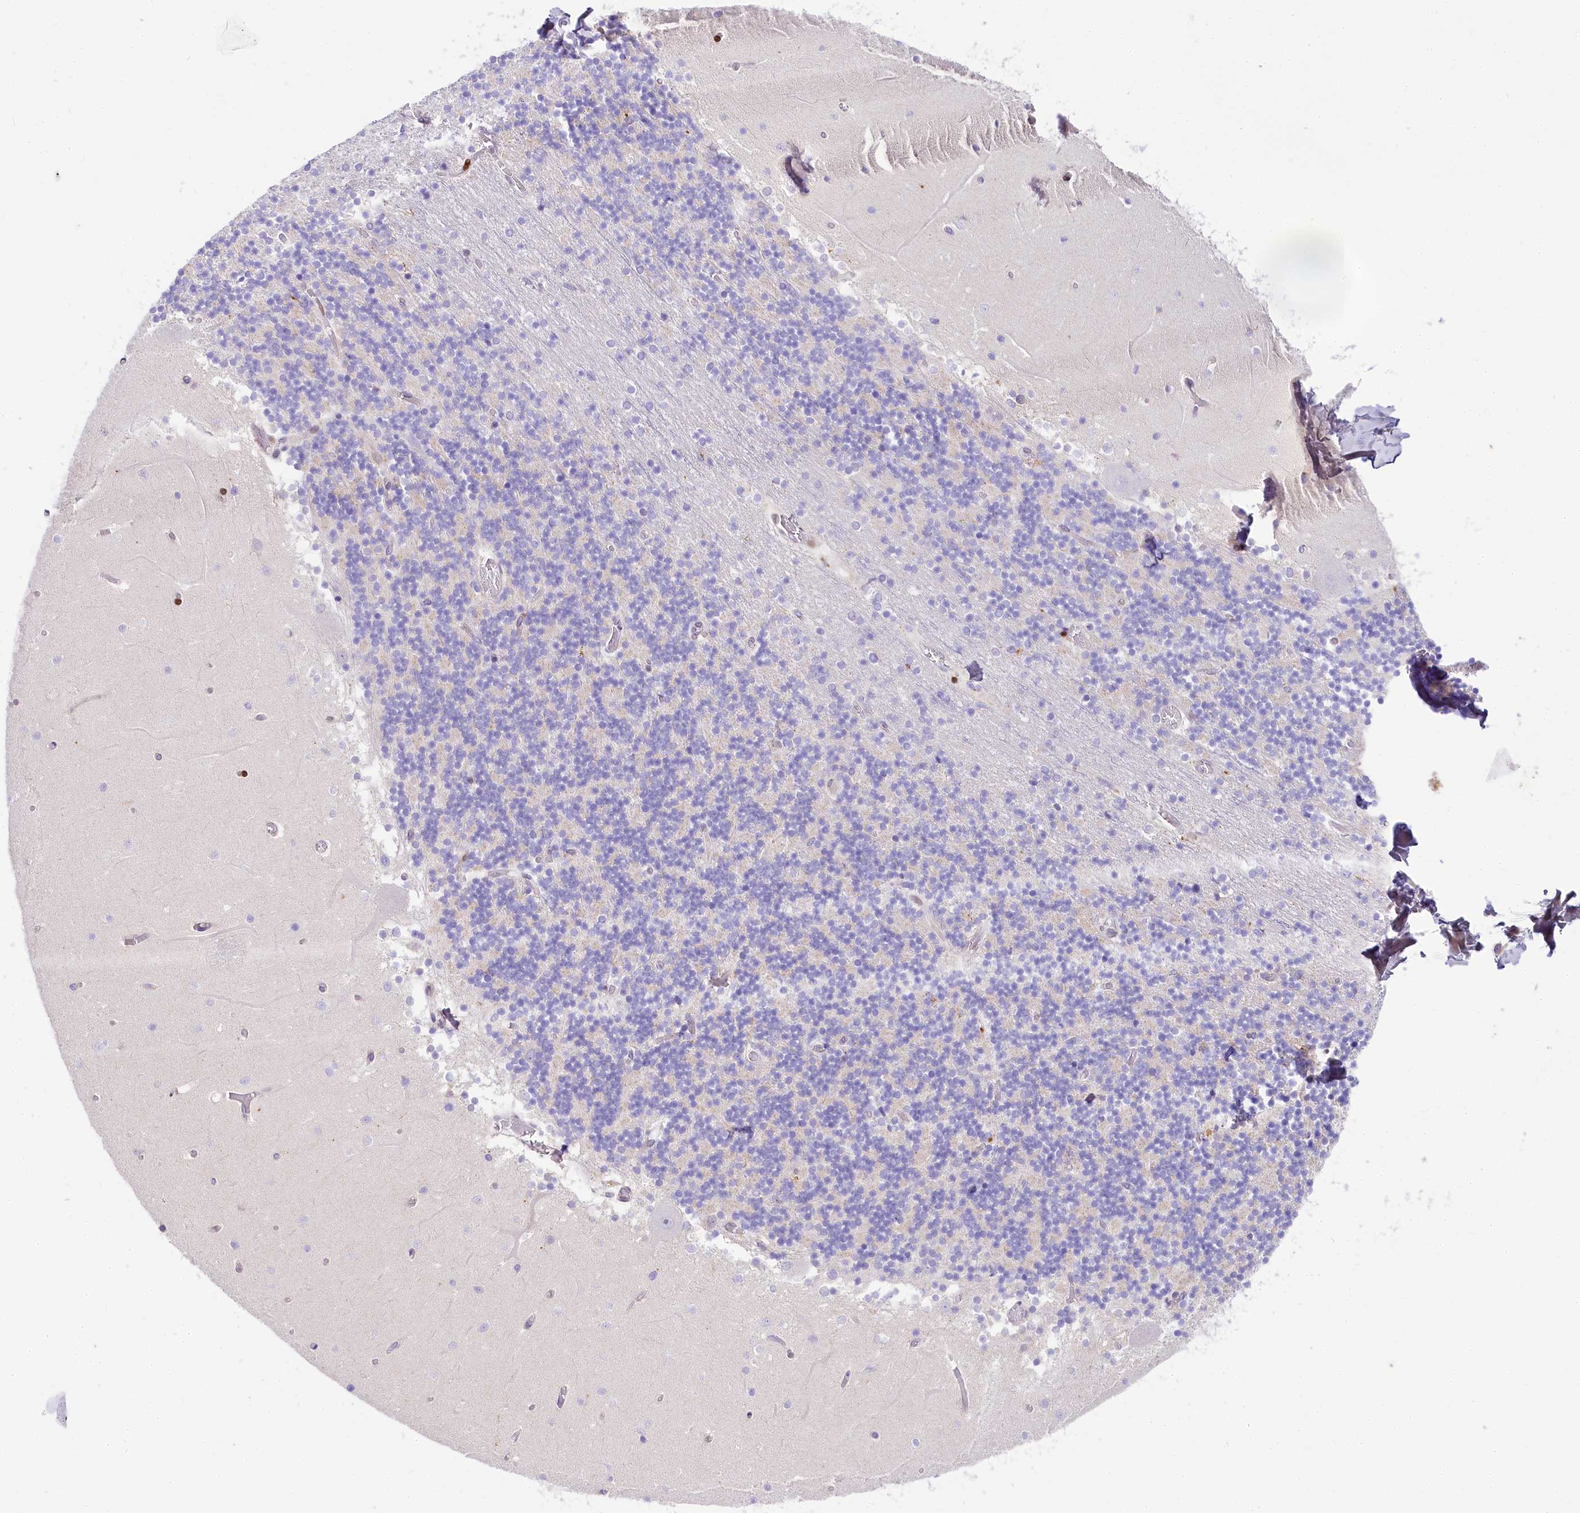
{"staining": {"intensity": "negative", "quantity": "none", "location": "none"}, "tissue": "cerebellum", "cell_type": "Cells in granular layer", "image_type": "normal", "snomed": [{"axis": "morphology", "description": "Normal tissue, NOS"}, {"axis": "topography", "description": "Cerebellum"}], "caption": "The histopathology image demonstrates no significant expression in cells in granular layer of cerebellum. The staining is performed using DAB brown chromogen with nuclei counter-stained in using hematoxylin.", "gene": "PPIP5K2", "patient": {"sex": "female", "age": 28}}